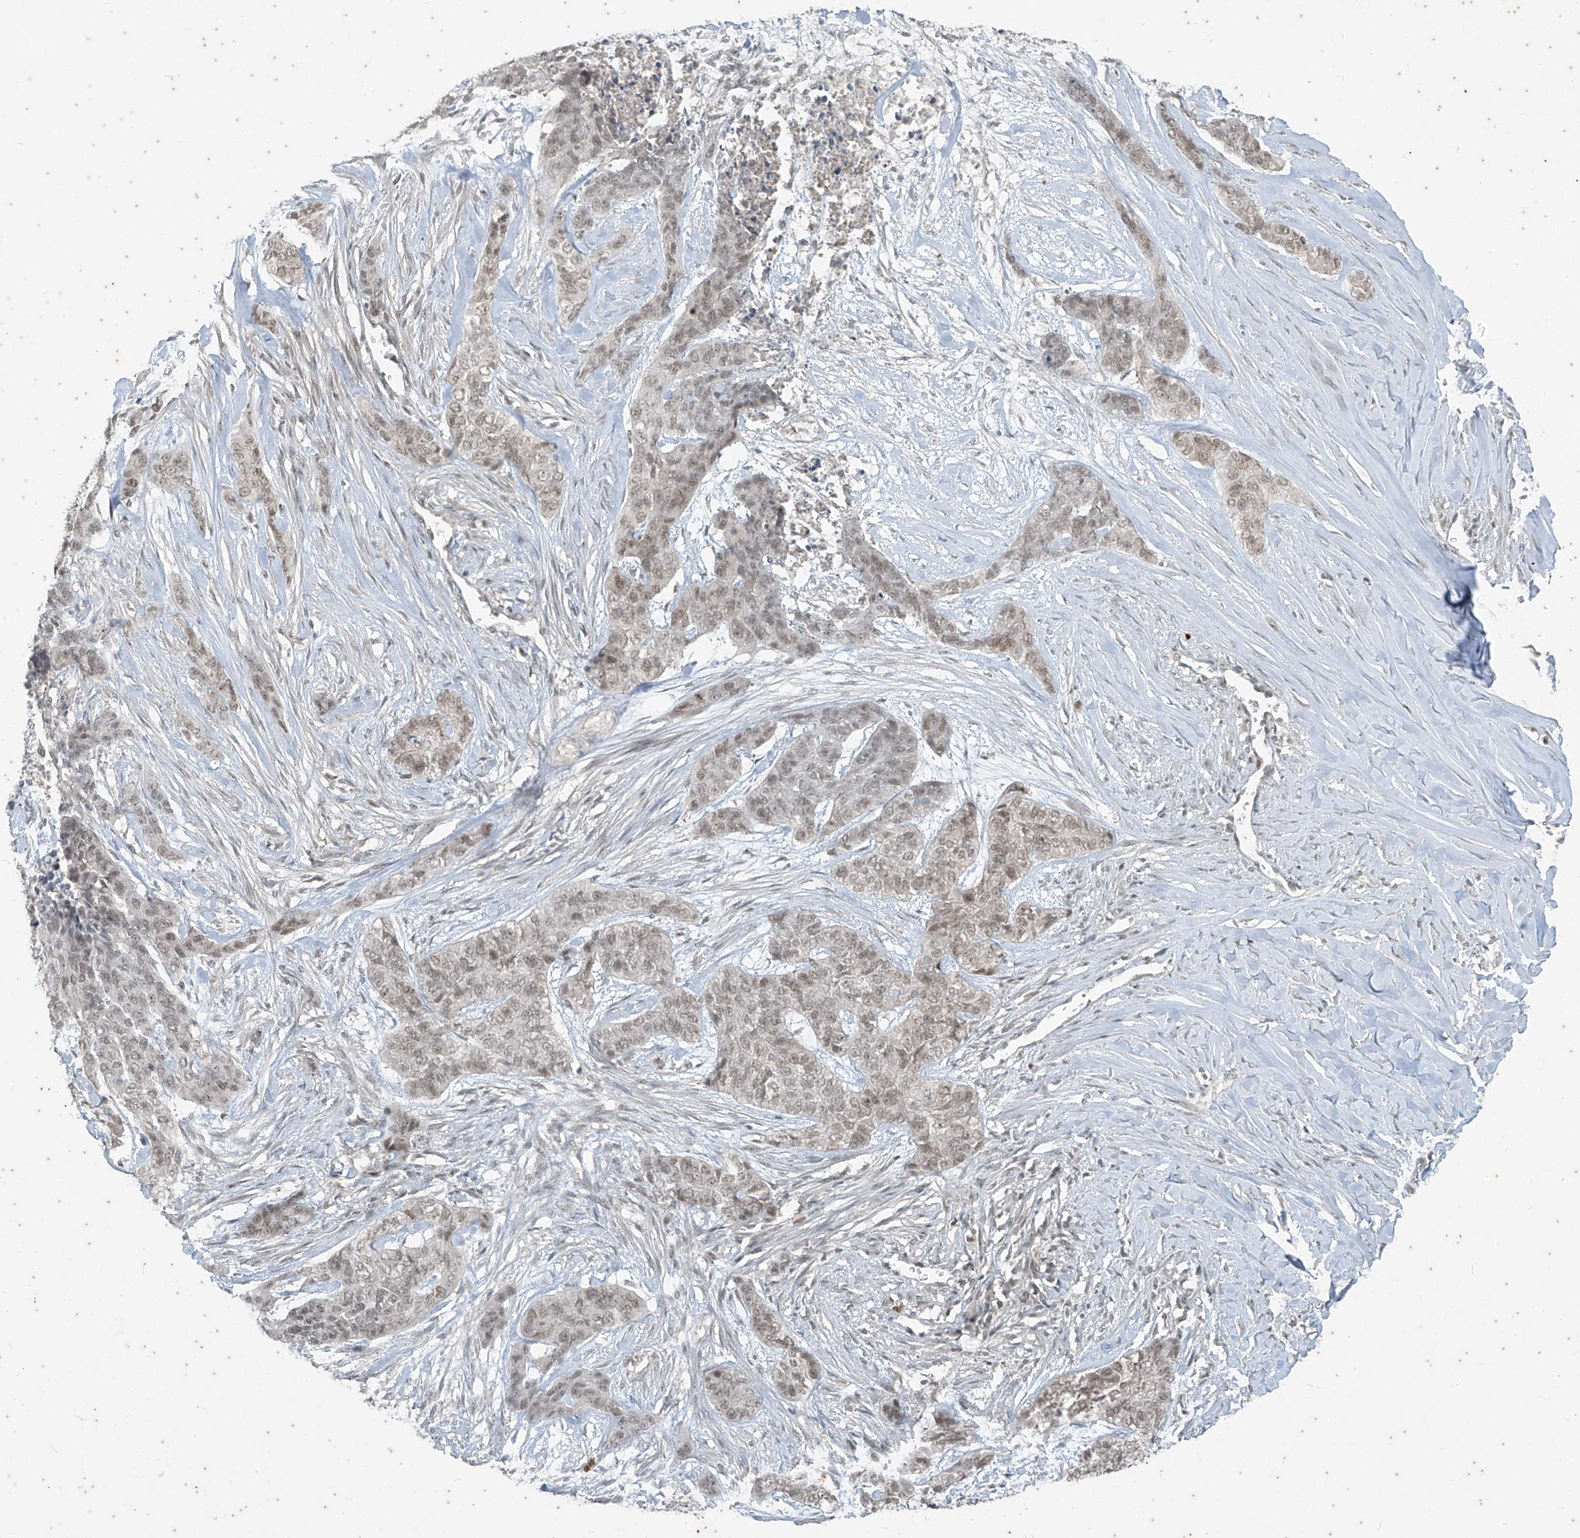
{"staining": {"intensity": "weak", "quantity": ">75%", "location": "nuclear"}, "tissue": "skin cancer", "cell_type": "Tumor cells", "image_type": "cancer", "snomed": [{"axis": "morphology", "description": "Basal cell carcinoma"}, {"axis": "topography", "description": "Skin"}], "caption": "Tumor cells demonstrate low levels of weak nuclear staining in approximately >75% of cells in human basal cell carcinoma (skin).", "gene": "ZNF354B", "patient": {"sex": "female", "age": 64}}